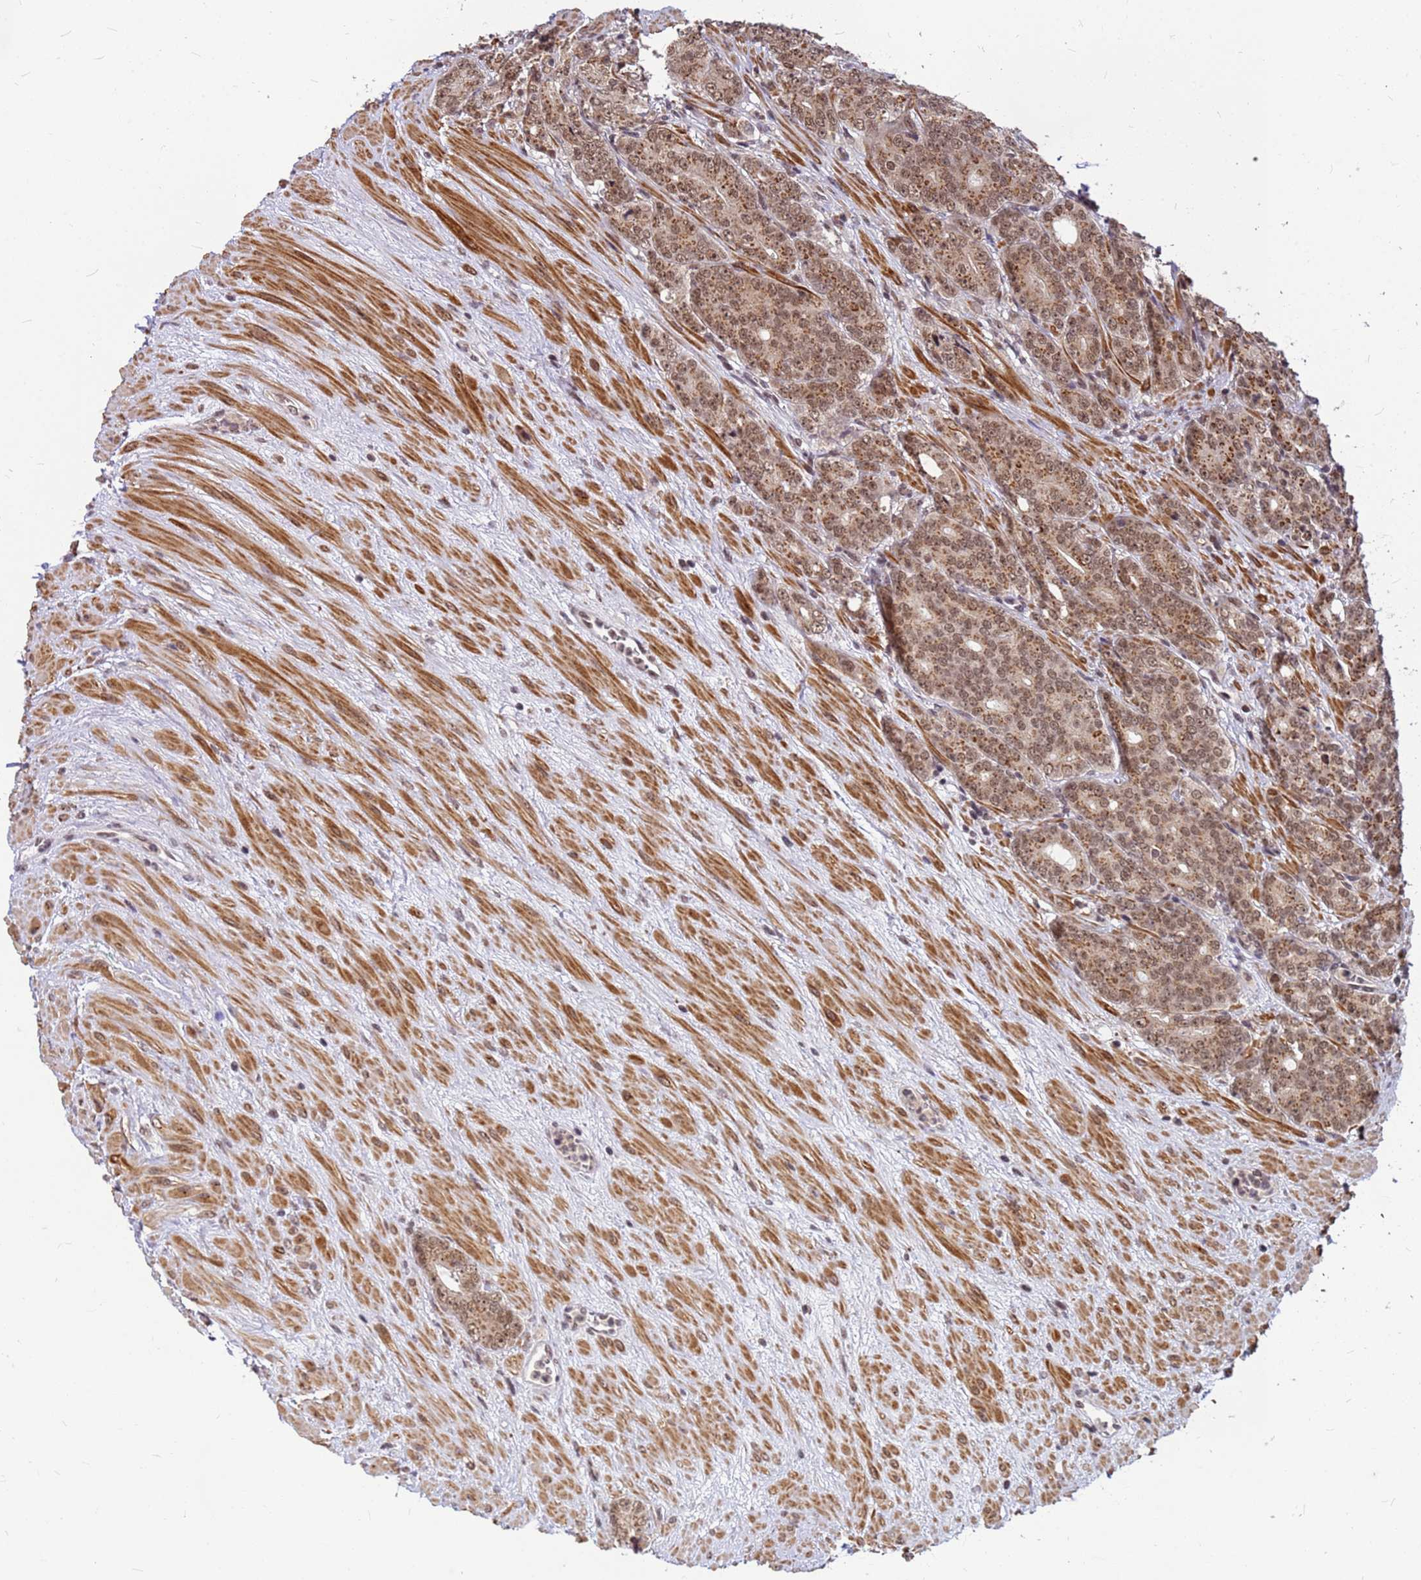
{"staining": {"intensity": "moderate", "quantity": ">75%", "location": "cytoplasmic/membranous,nuclear"}, "tissue": "prostate cancer", "cell_type": "Tumor cells", "image_type": "cancer", "snomed": [{"axis": "morphology", "description": "Adenocarcinoma, High grade"}, {"axis": "topography", "description": "Prostate"}], "caption": "Tumor cells exhibit medium levels of moderate cytoplasmic/membranous and nuclear expression in approximately >75% of cells in human prostate adenocarcinoma (high-grade). Using DAB (3,3'-diaminobenzidine) (brown) and hematoxylin (blue) stains, captured at high magnification using brightfield microscopy.", "gene": "NCBP2", "patient": {"sex": "male", "age": 64}}